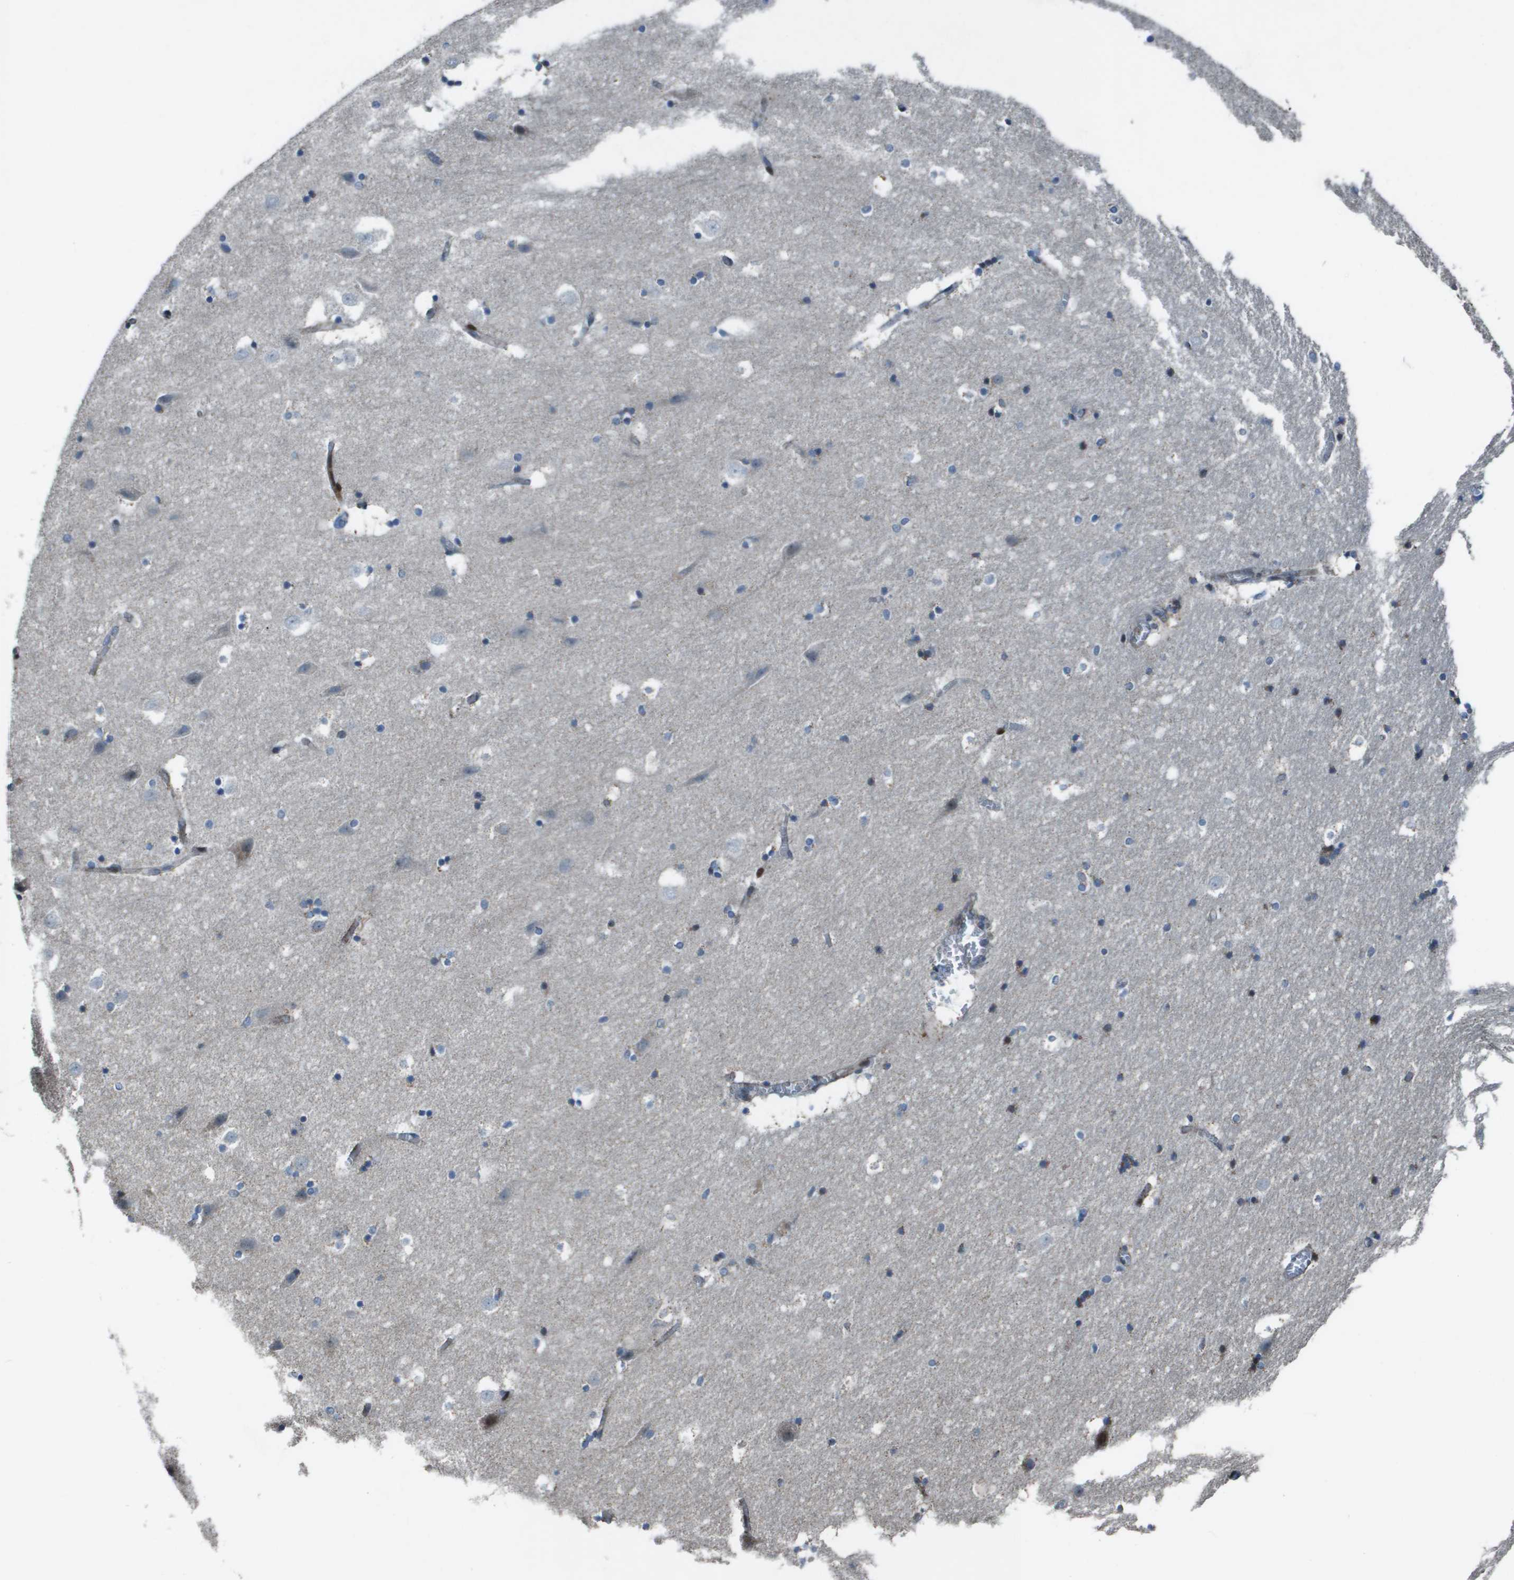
{"staining": {"intensity": "weak", "quantity": "<25%", "location": "cytoplasmic/membranous"}, "tissue": "hippocampus", "cell_type": "Glial cells", "image_type": "normal", "snomed": [{"axis": "morphology", "description": "Normal tissue, NOS"}, {"axis": "topography", "description": "Hippocampus"}], "caption": "The immunohistochemistry (IHC) micrograph has no significant staining in glial cells of hippocampus.", "gene": "MGAT3", "patient": {"sex": "male", "age": 45}}